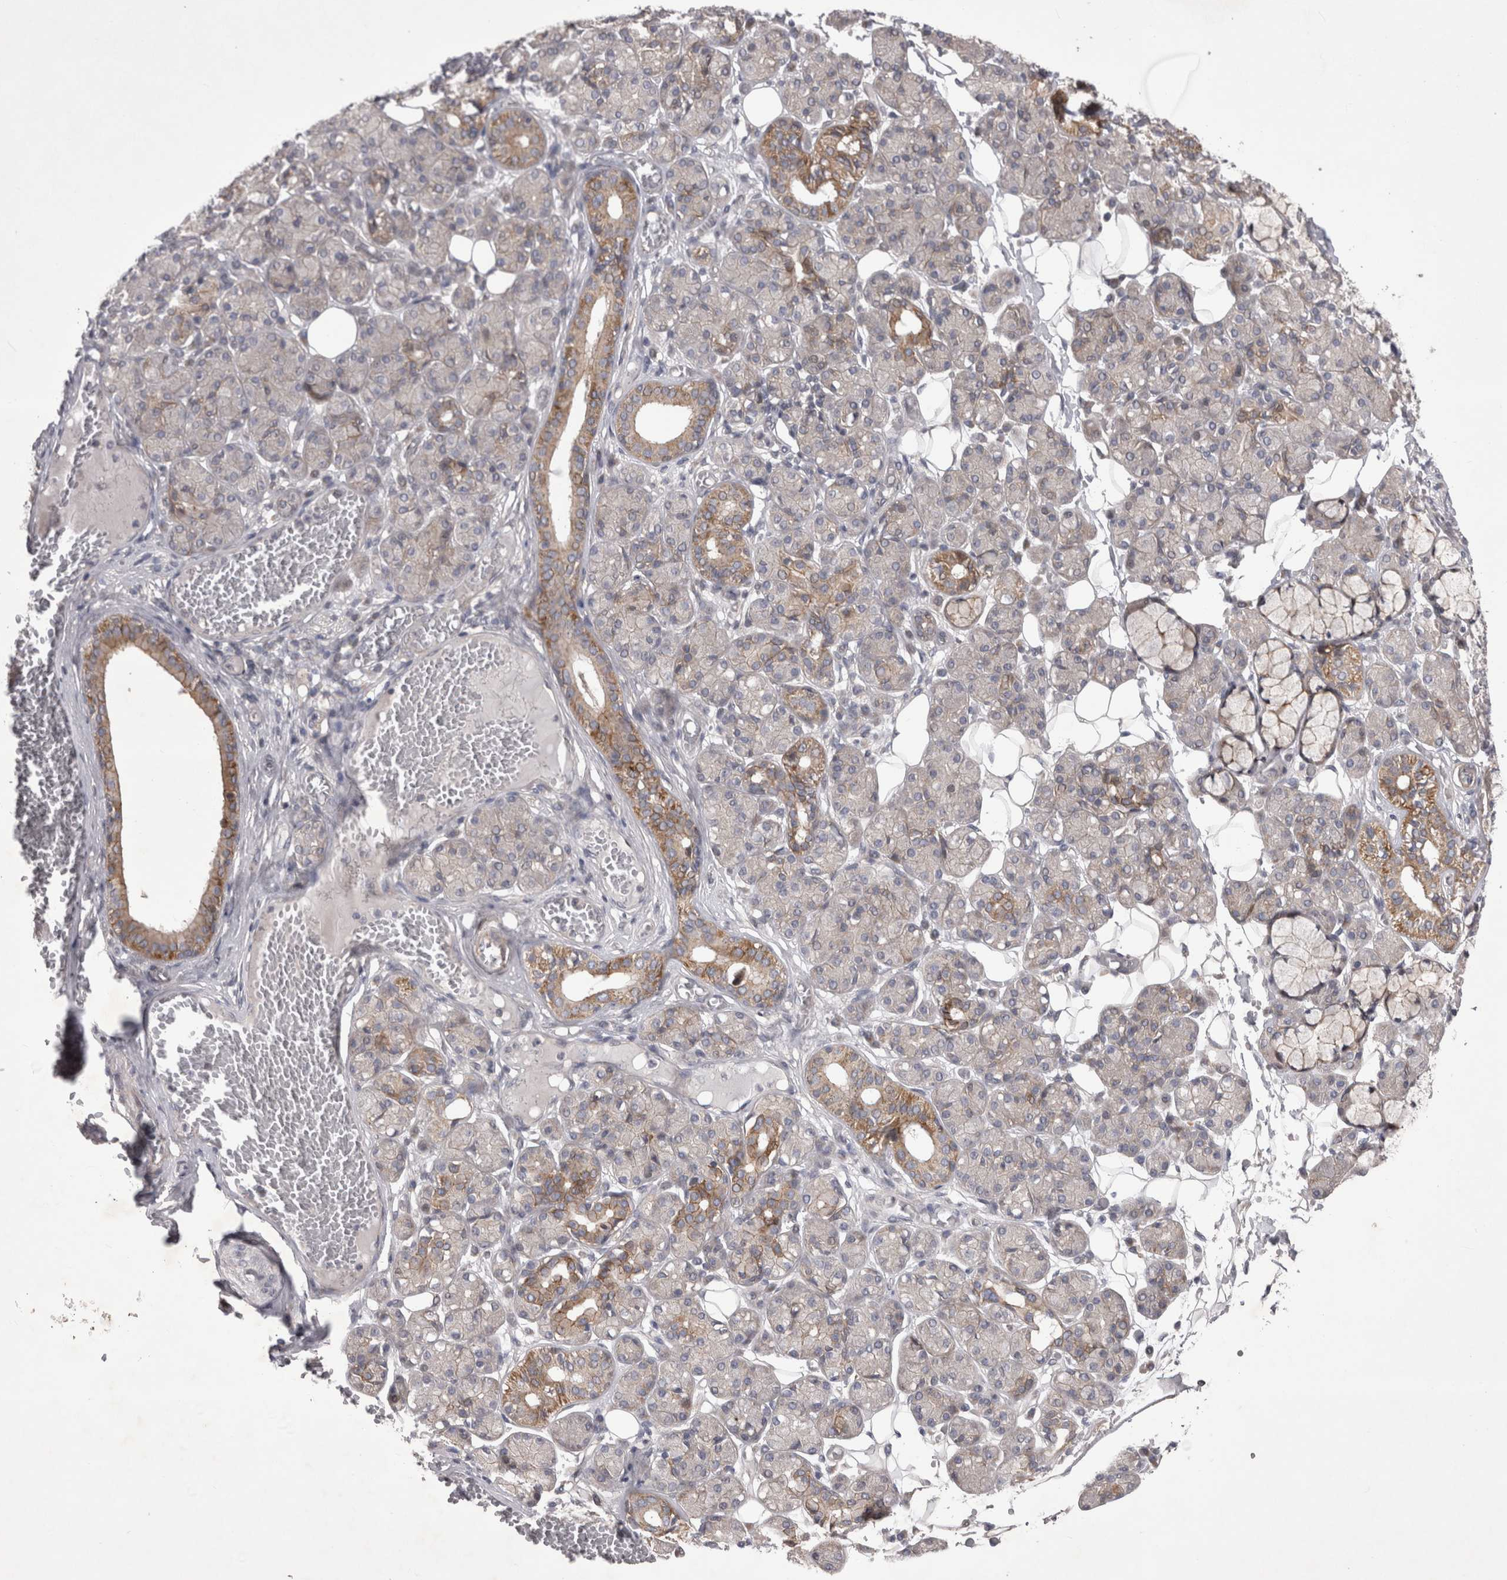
{"staining": {"intensity": "moderate", "quantity": "<25%", "location": "cytoplasmic/membranous"}, "tissue": "salivary gland", "cell_type": "Glandular cells", "image_type": "normal", "snomed": [{"axis": "morphology", "description": "Normal tissue, NOS"}, {"axis": "topography", "description": "Salivary gland"}], "caption": "This is an image of IHC staining of unremarkable salivary gland, which shows moderate positivity in the cytoplasmic/membranous of glandular cells.", "gene": "NENF", "patient": {"sex": "male", "age": 63}}